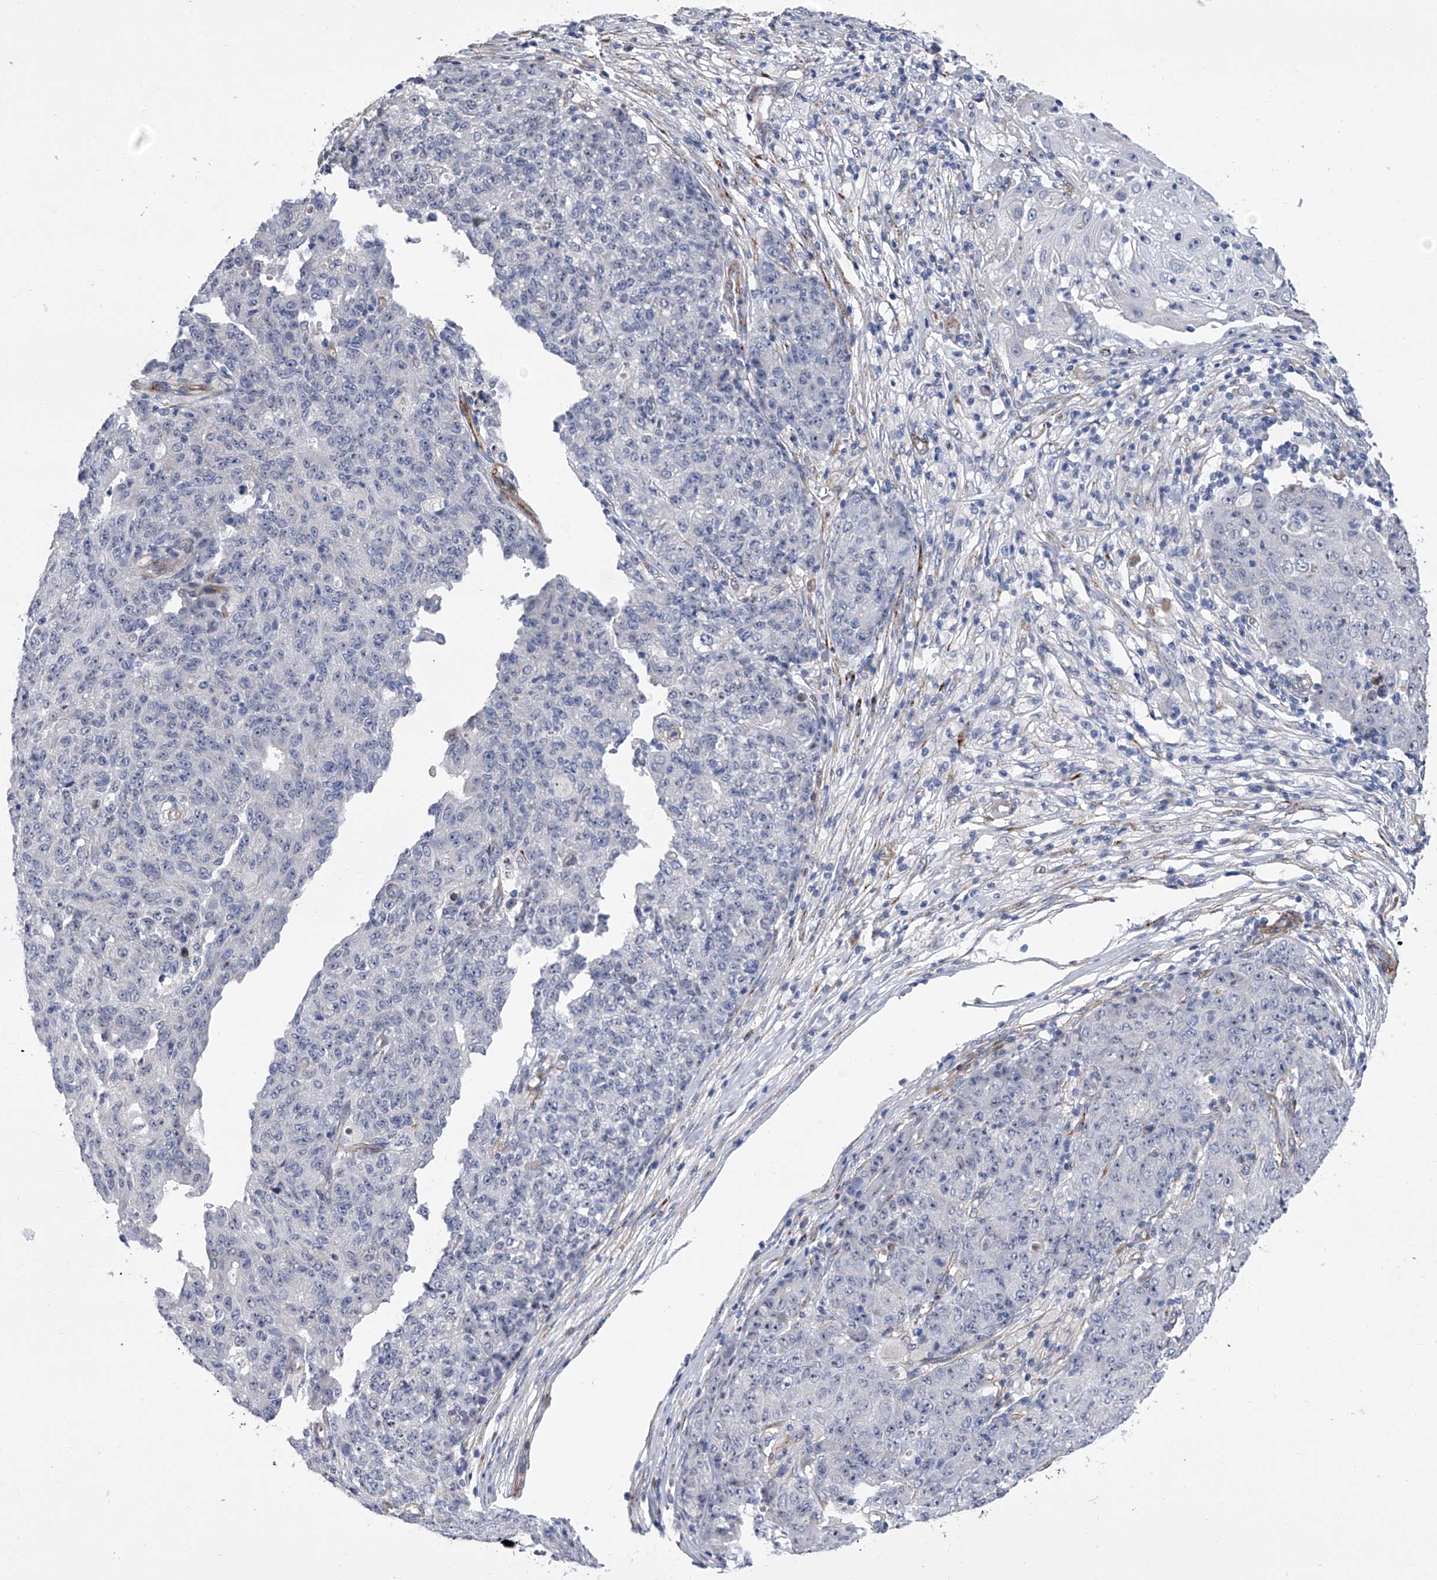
{"staining": {"intensity": "negative", "quantity": "none", "location": "none"}, "tissue": "ovarian cancer", "cell_type": "Tumor cells", "image_type": "cancer", "snomed": [{"axis": "morphology", "description": "Carcinoma, endometroid"}, {"axis": "topography", "description": "Ovary"}], "caption": "High power microscopy photomicrograph of an immunohistochemistry photomicrograph of ovarian cancer, revealing no significant positivity in tumor cells.", "gene": "ALG14", "patient": {"sex": "female", "age": 42}}